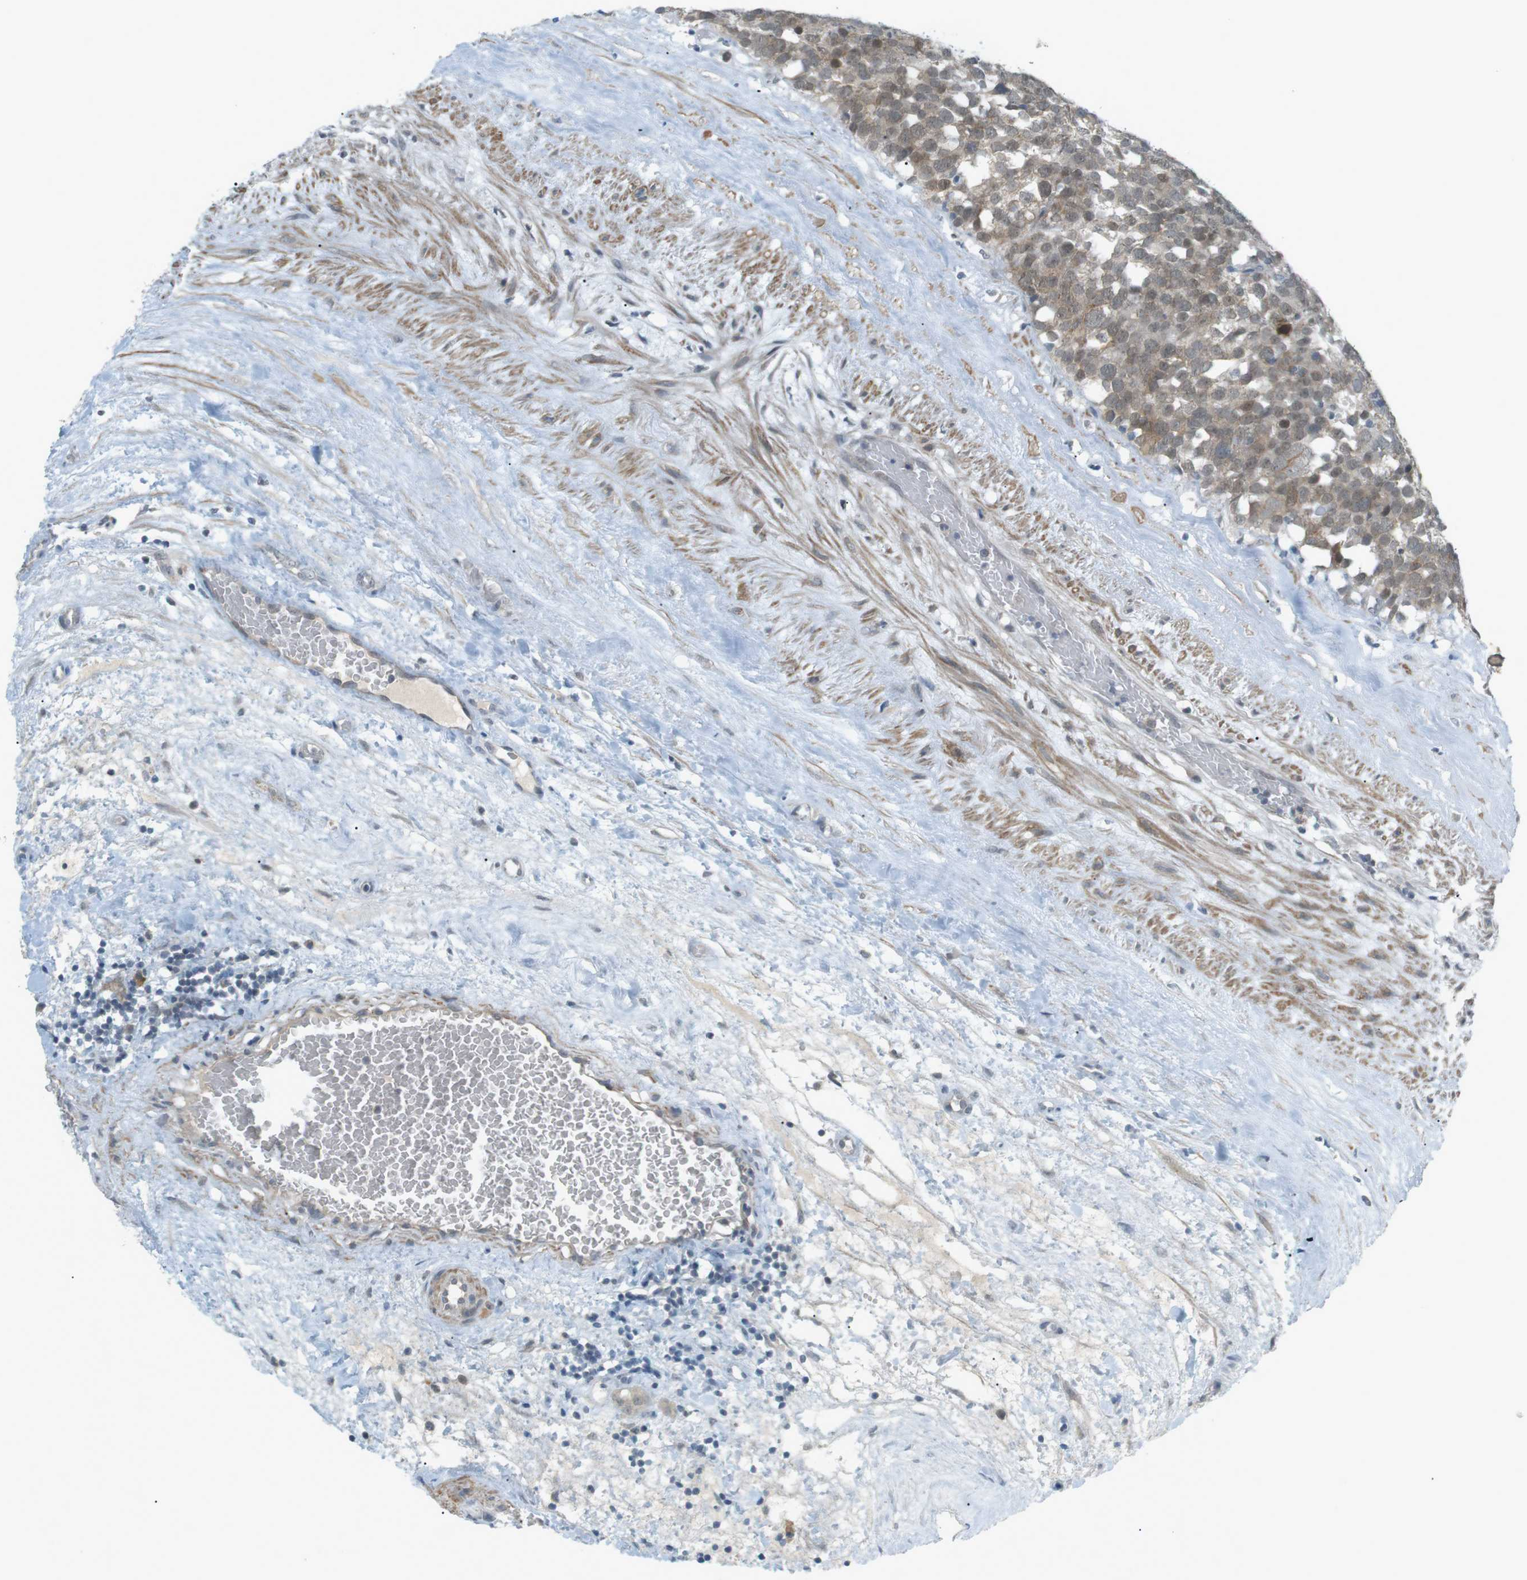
{"staining": {"intensity": "weak", "quantity": "<25%", "location": "cytoplasmic/membranous"}, "tissue": "testis cancer", "cell_type": "Tumor cells", "image_type": "cancer", "snomed": [{"axis": "morphology", "description": "Seminoma, NOS"}, {"axis": "topography", "description": "Testis"}], "caption": "High magnification brightfield microscopy of testis cancer (seminoma) stained with DAB (3,3'-diaminobenzidine) (brown) and counterstained with hematoxylin (blue): tumor cells show no significant expression.", "gene": "RTN3", "patient": {"sex": "male", "age": 71}}